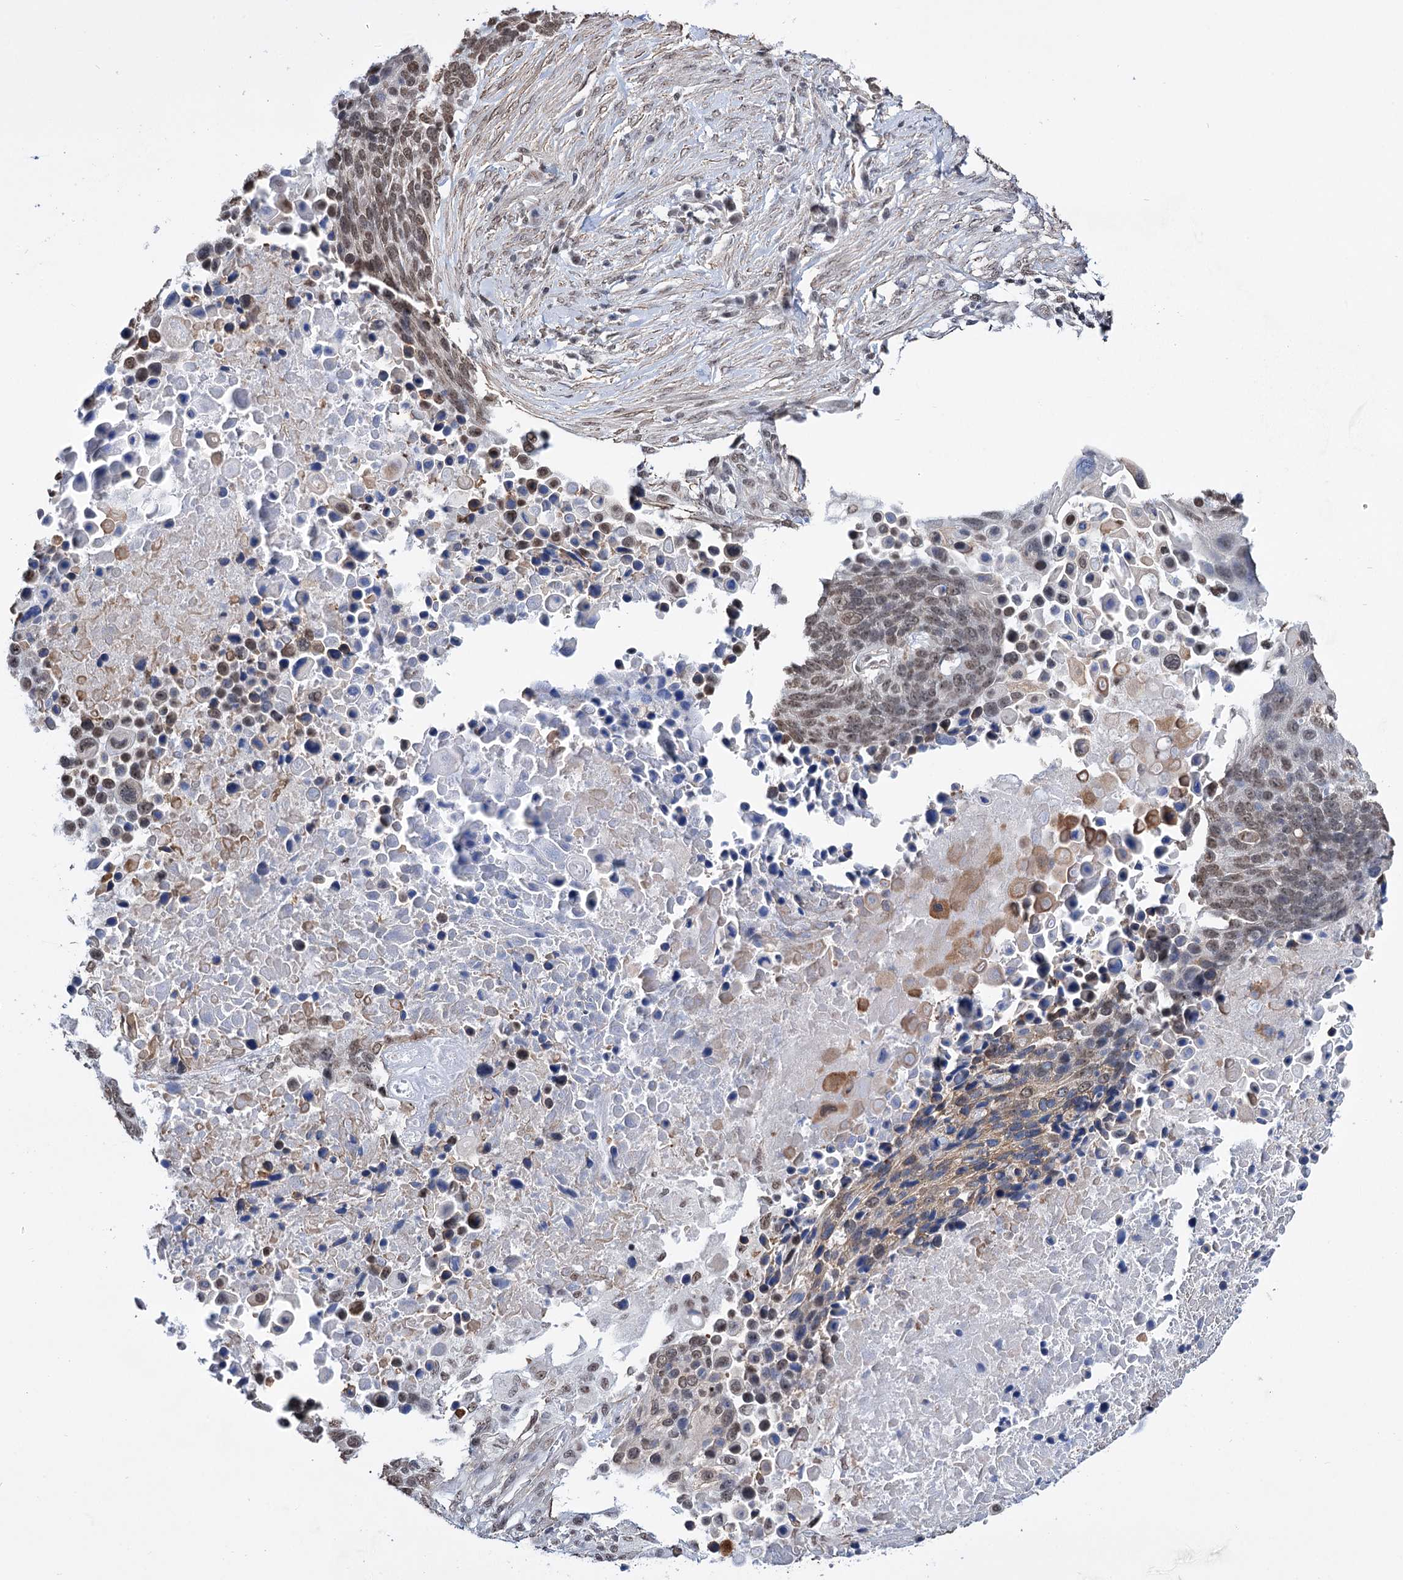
{"staining": {"intensity": "moderate", "quantity": ">75%", "location": "nuclear"}, "tissue": "lung cancer", "cell_type": "Tumor cells", "image_type": "cancer", "snomed": [{"axis": "morphology", "description": "Normal tissue, NOS"}, {"axis": "morphology", "description": "Squamous cell carcinoma, NOS"}, {"axis": "topography", "description": "Lymph node"}, {"axis": "topography", "description": "Lung"}], "caption": "The histopathology image exhibits a brown stain indicating the presence of a protein in the nuclear of tumor cells in lung squamous cell carcinoma.", "gene": "ABHD10", "patient": {"sex": "male", "age": 66}}